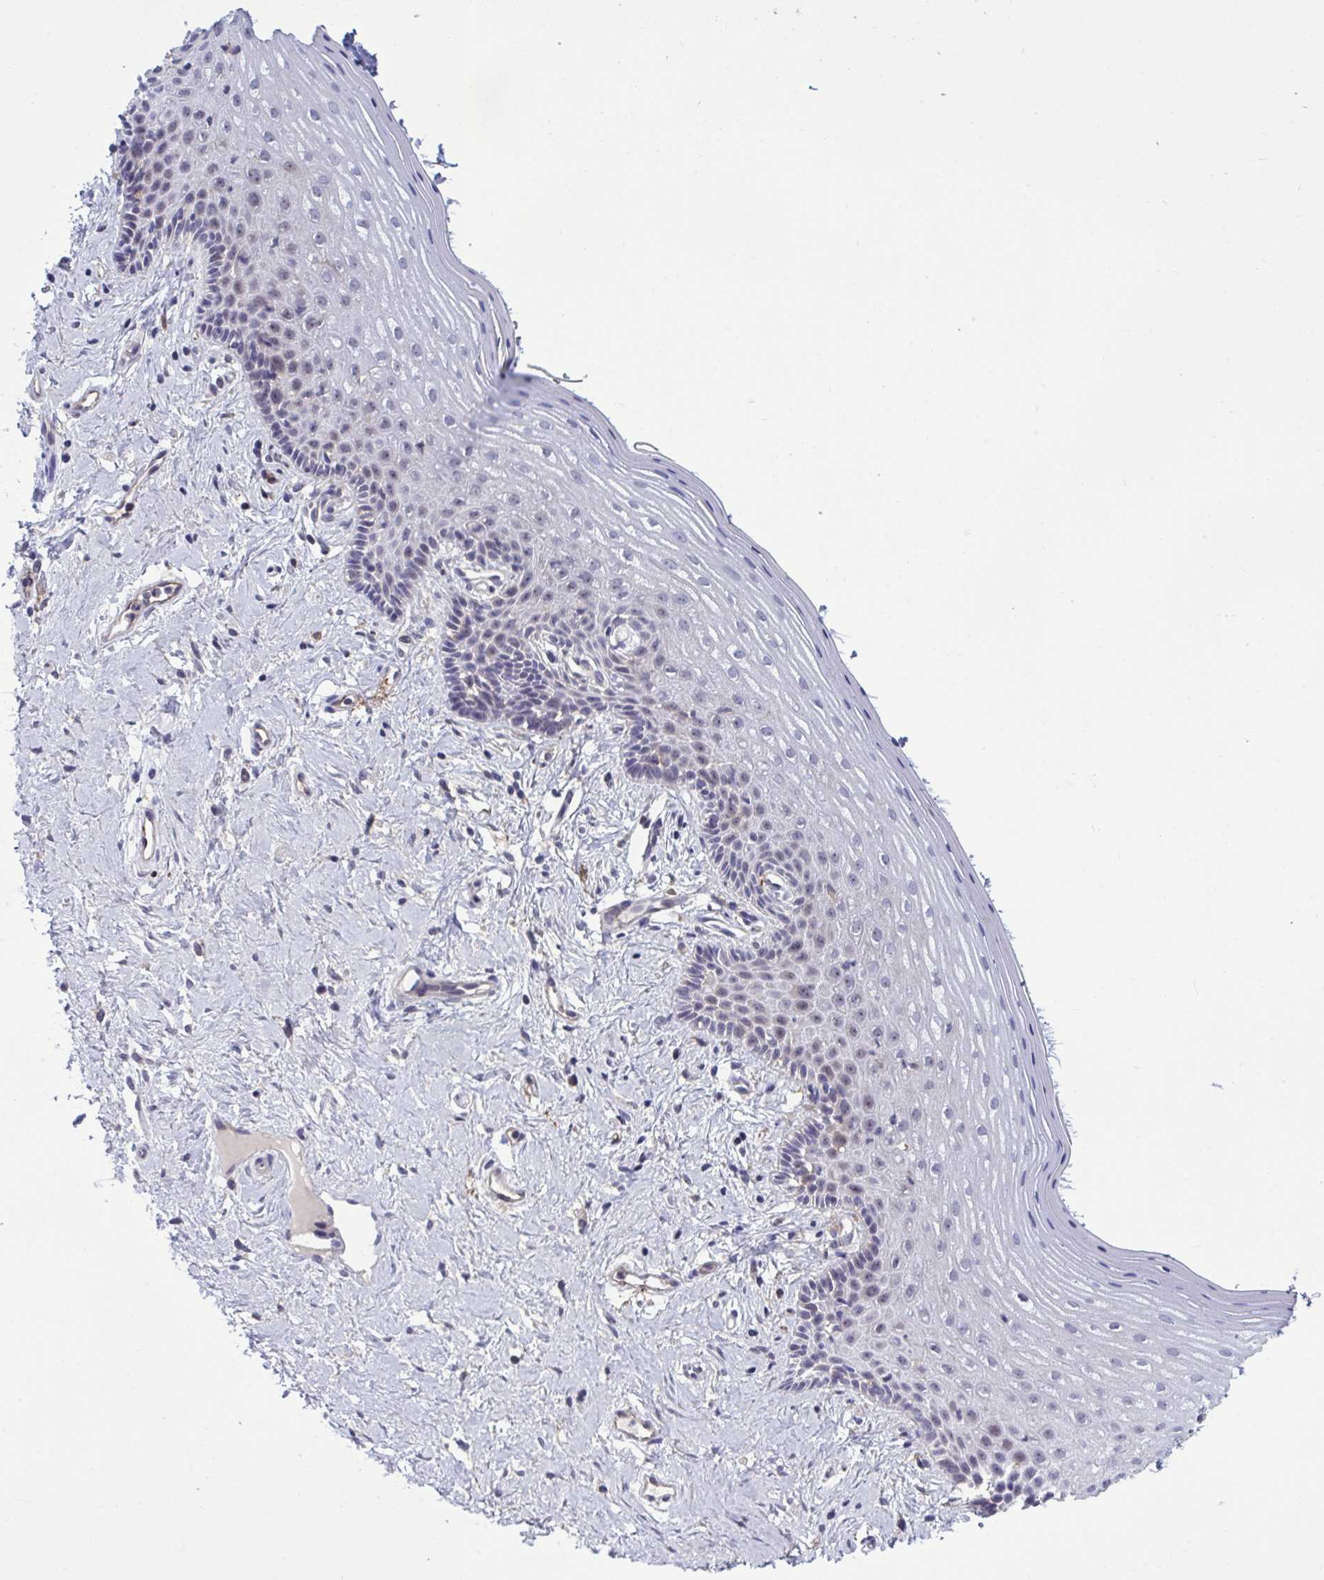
{"staining": {"intensity": "weak", "quantity": "<25%", "location": "cytoplasmic/membranous"}, "tissue": "vagina", "cell_type": "Squamous epithelial cells", "image_type": "normal", "snomed": [{"axis": "morphology", "description": "Normal tissue, NOS"}, {"axis": "topography", "description": "Vagina"}], "caption": "Immunohistochemical staining of benign vagina shows no significant expression in squamous epithelial cells. (Immunohistochemistry, brightfield microscopy, high magnification).", "gene": "CD101", "patient": {"sex": "female", "age": 42}}